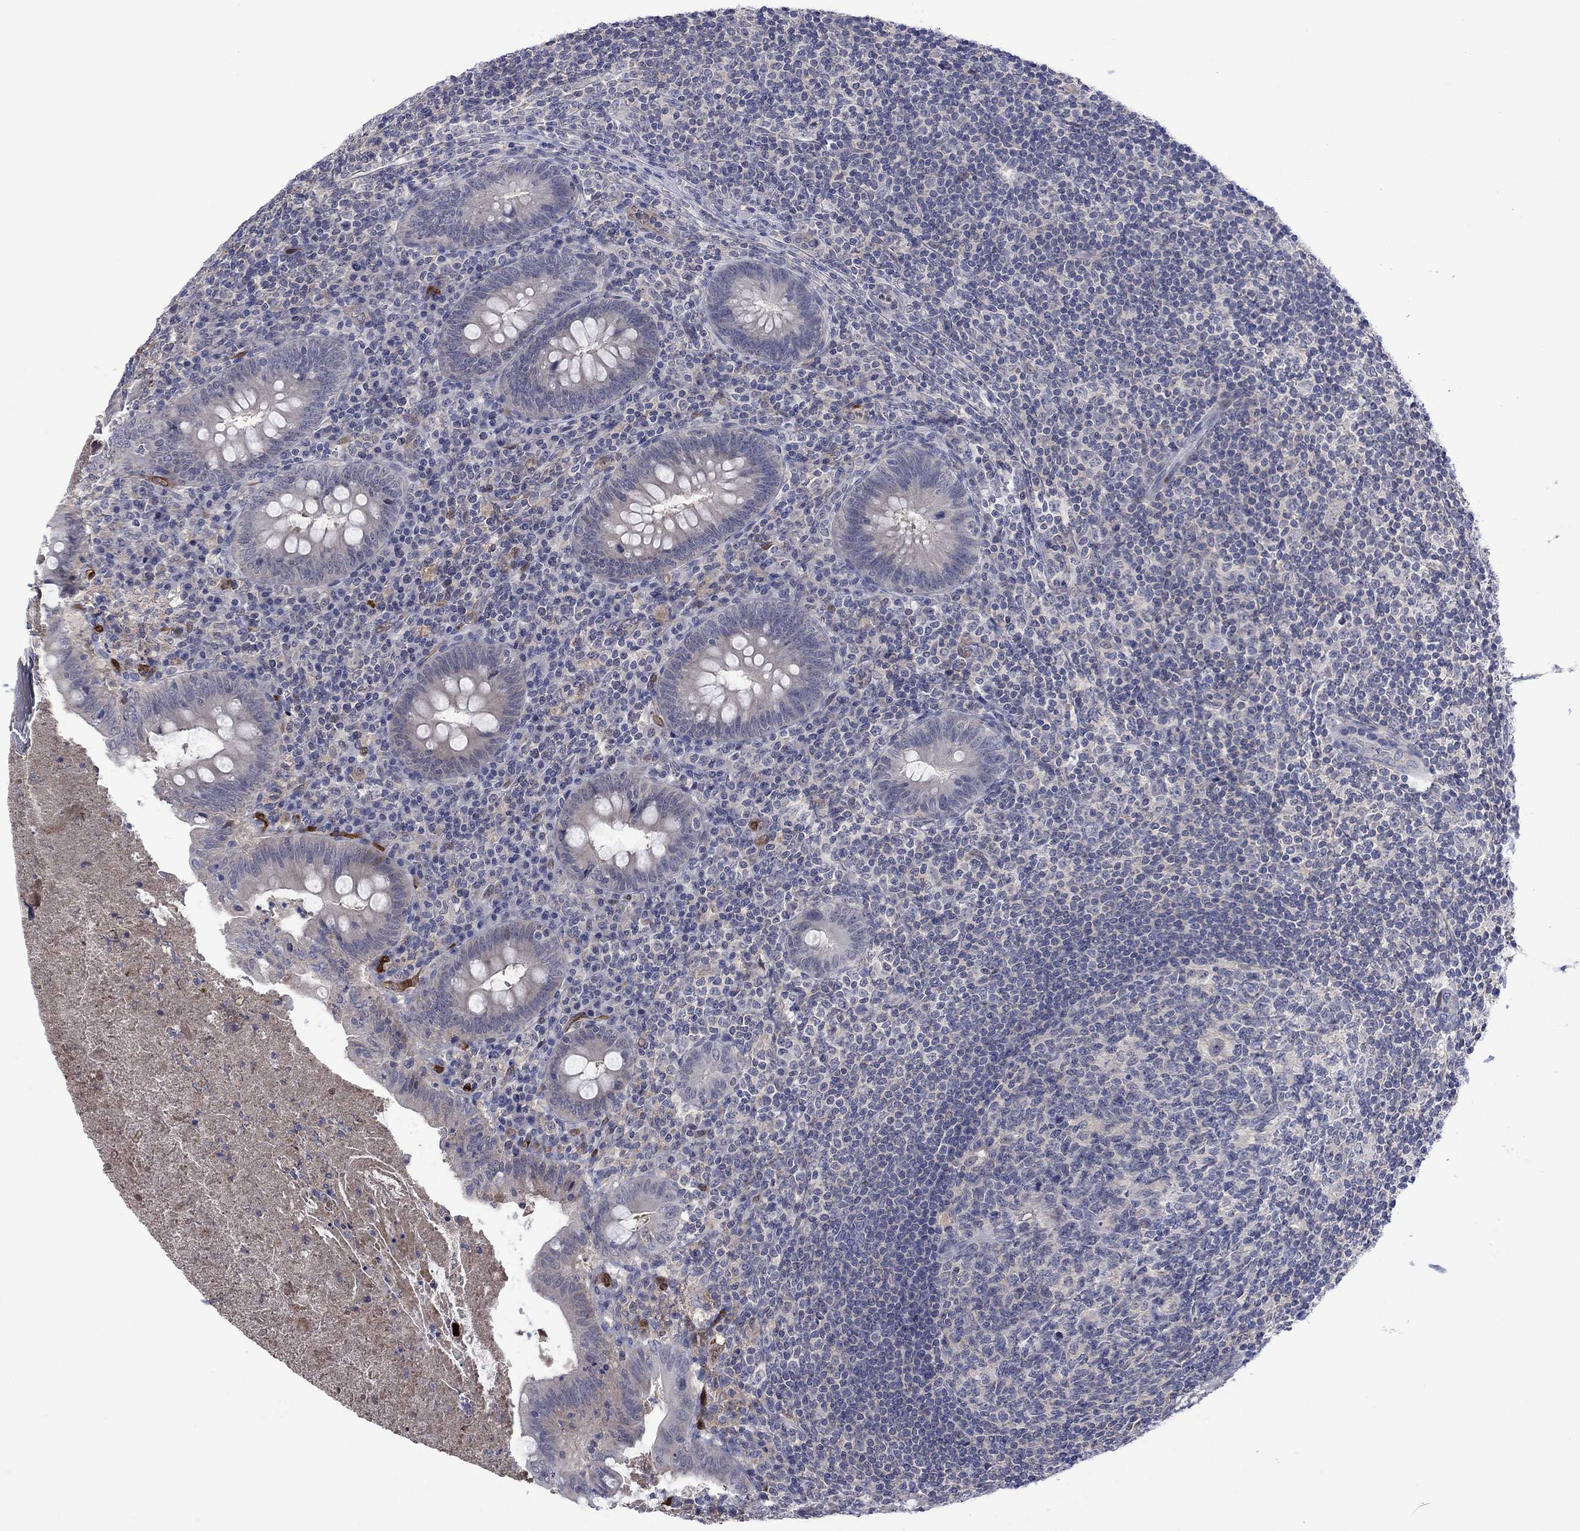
{"staining": {"intensity": "negative", "quantity": "none", "location": "none"}, "tissue": "appendix", "cell_type": "Glandular cells", "image_type": "normal", "snomed": [{"axis": "morphology", "description": "Normal tissue, NOS"}, {"axis": "topography", "description": "Appendix"}], "caption": "Photomicrograph shows no protein staining in glandular cells of unremarkable appendix.", "gene": "AGL", "patient": {"sex": "male", "age": 47}}